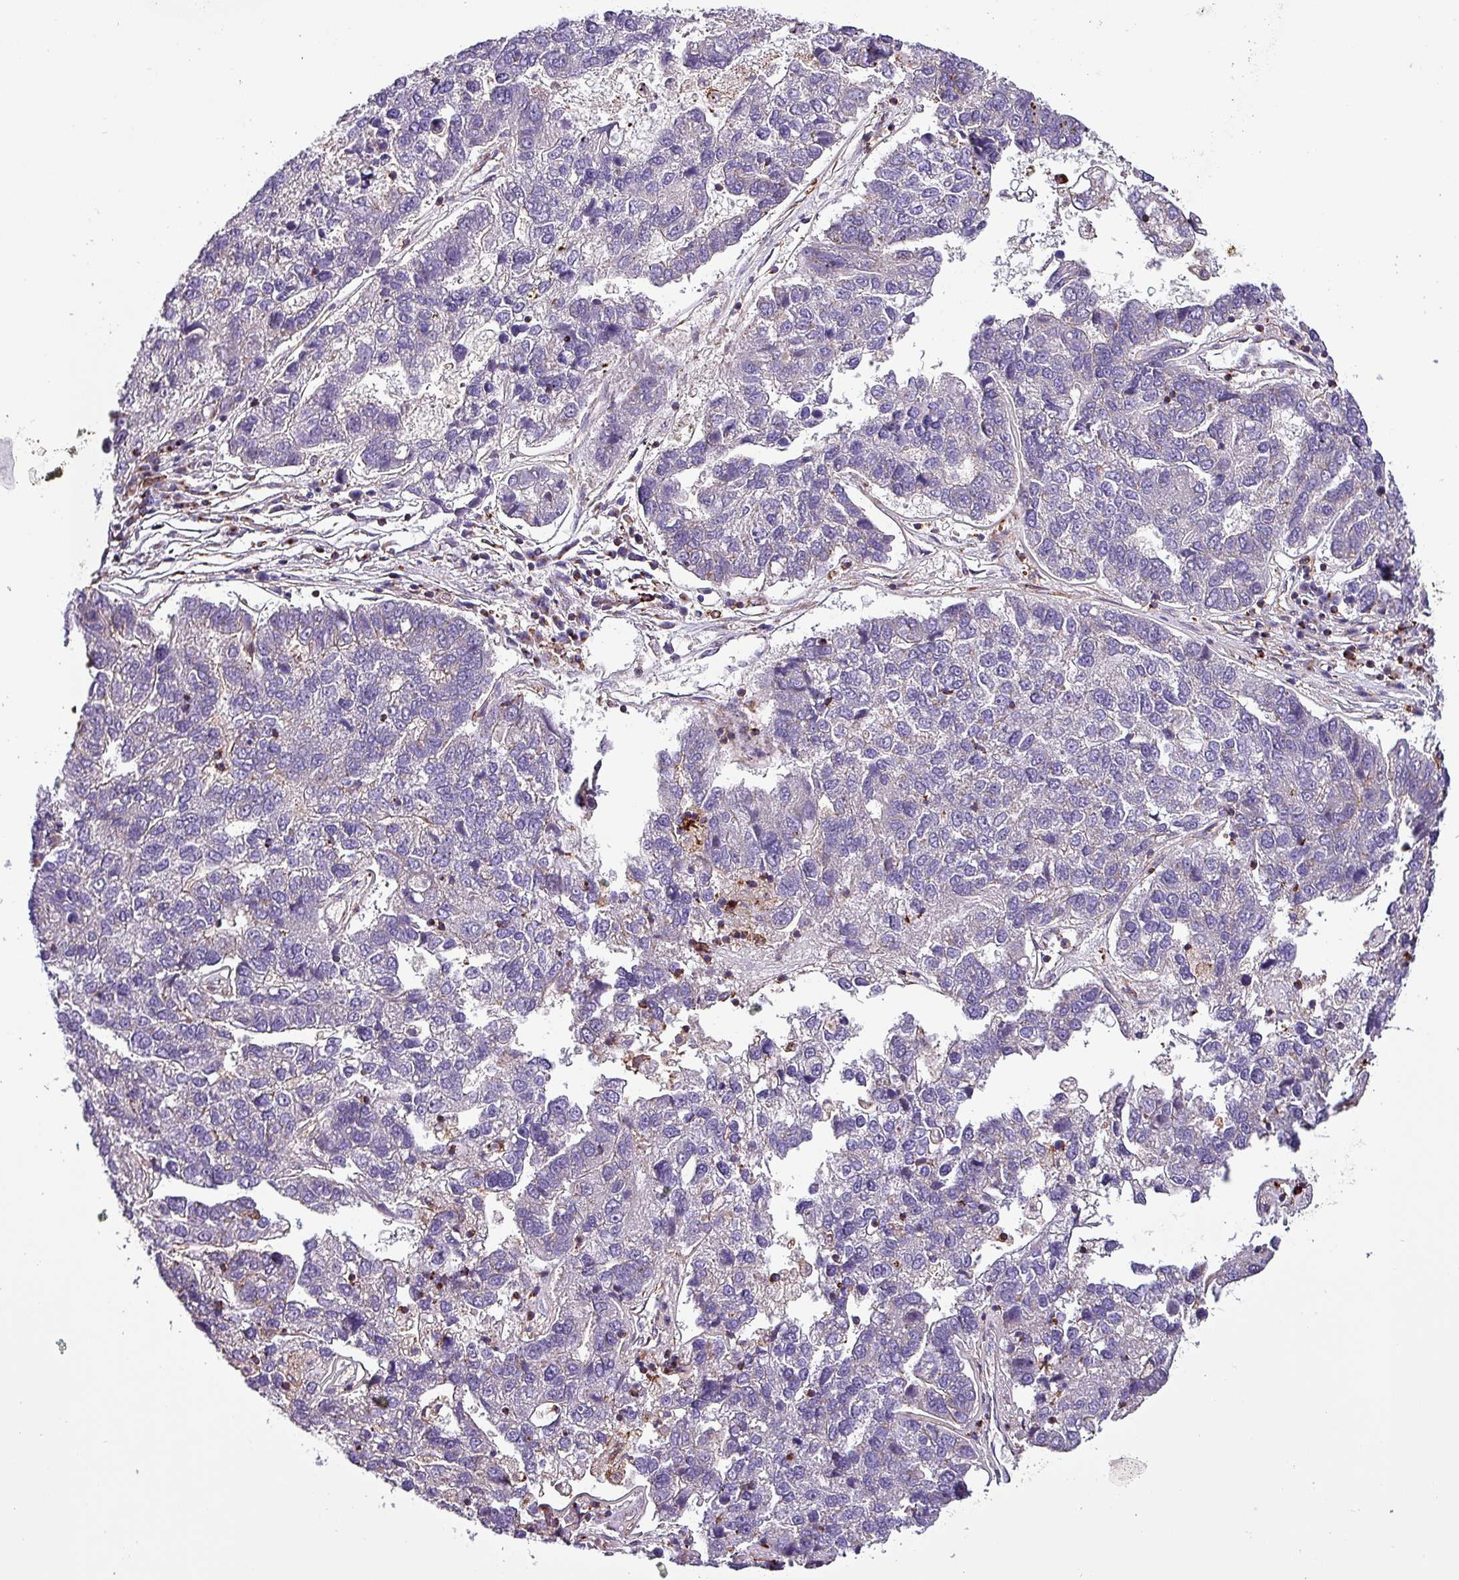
{"staining": {"intensity": "negative", "quantity": "none", "location": "none"}, "tissue": "pancreatic cancer", "cell_type": "Tumor cells", "image_type": "cancer", "snomed": [{"axis": "morphology", "description": "Adenocarcinoma, NOS"}, {"axis": "topography", "description": "Pancreas"}], "caption": "Immunohistochemical staining of pancreatic cancer (adenocarcinoma) shows no significant staining in tumor cells.", "gene": "VAMP4", "patient": {"sex": "female", "age": 61}}